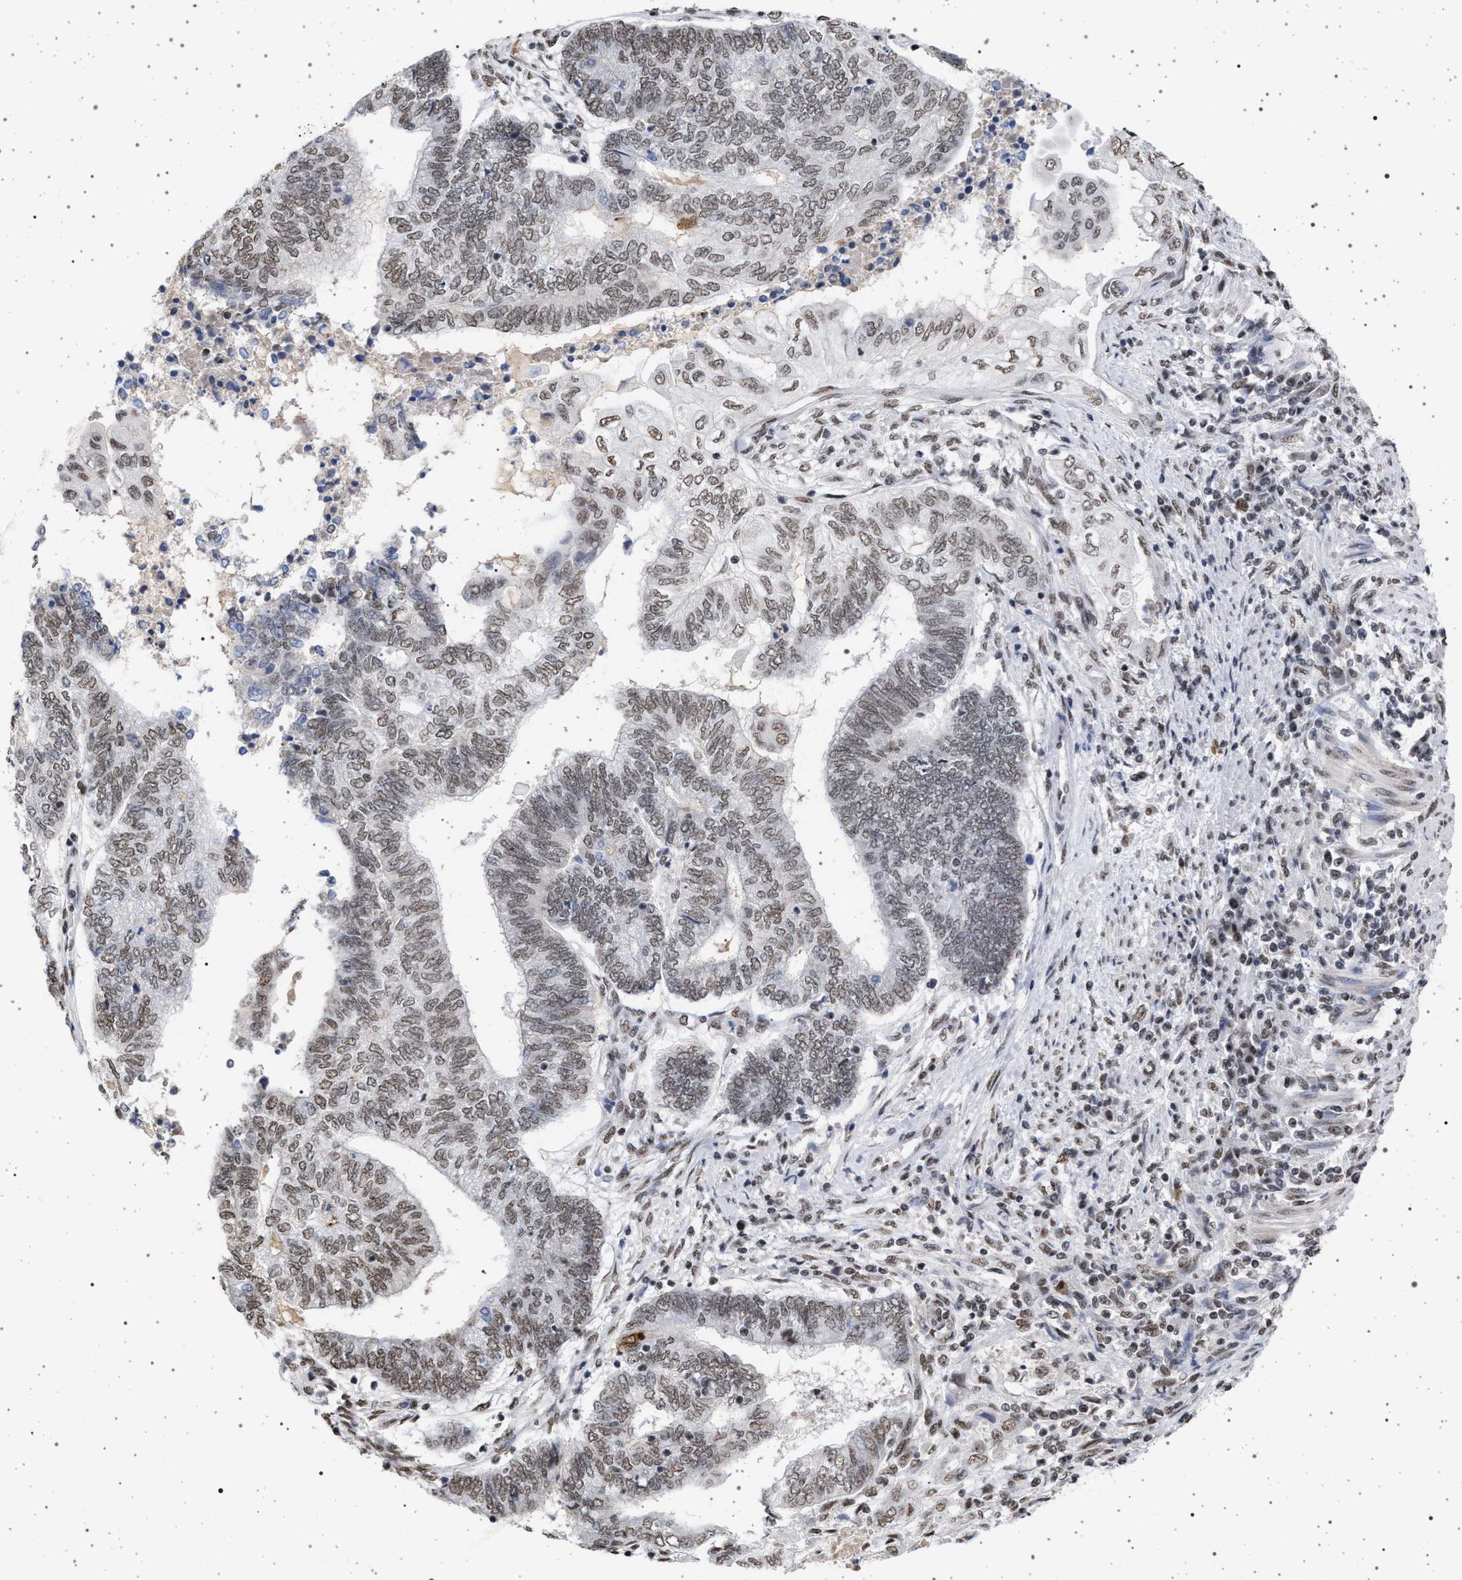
{"staining": {"intensity": "weak", "quantity": ">75%", "location": "nuclear"}, "tissue": "endometrial cancer", "cell_type": "Tumor cells", "image_type": "cancer", "snomed": [{"axis": "morphology", "description": "Adenocarcinoma, NOS"}, {"axis": "topography", "description": "Uterus"}, {"axis": "topography", "description": "Endometrium"}], "caption": "Human endometrial cancer stained with a brown dye displays weak nuclear positive expression in about >75% of tumor cells.", "gene": "PHF12", "patient": {"sex": "female", "age": 70}}